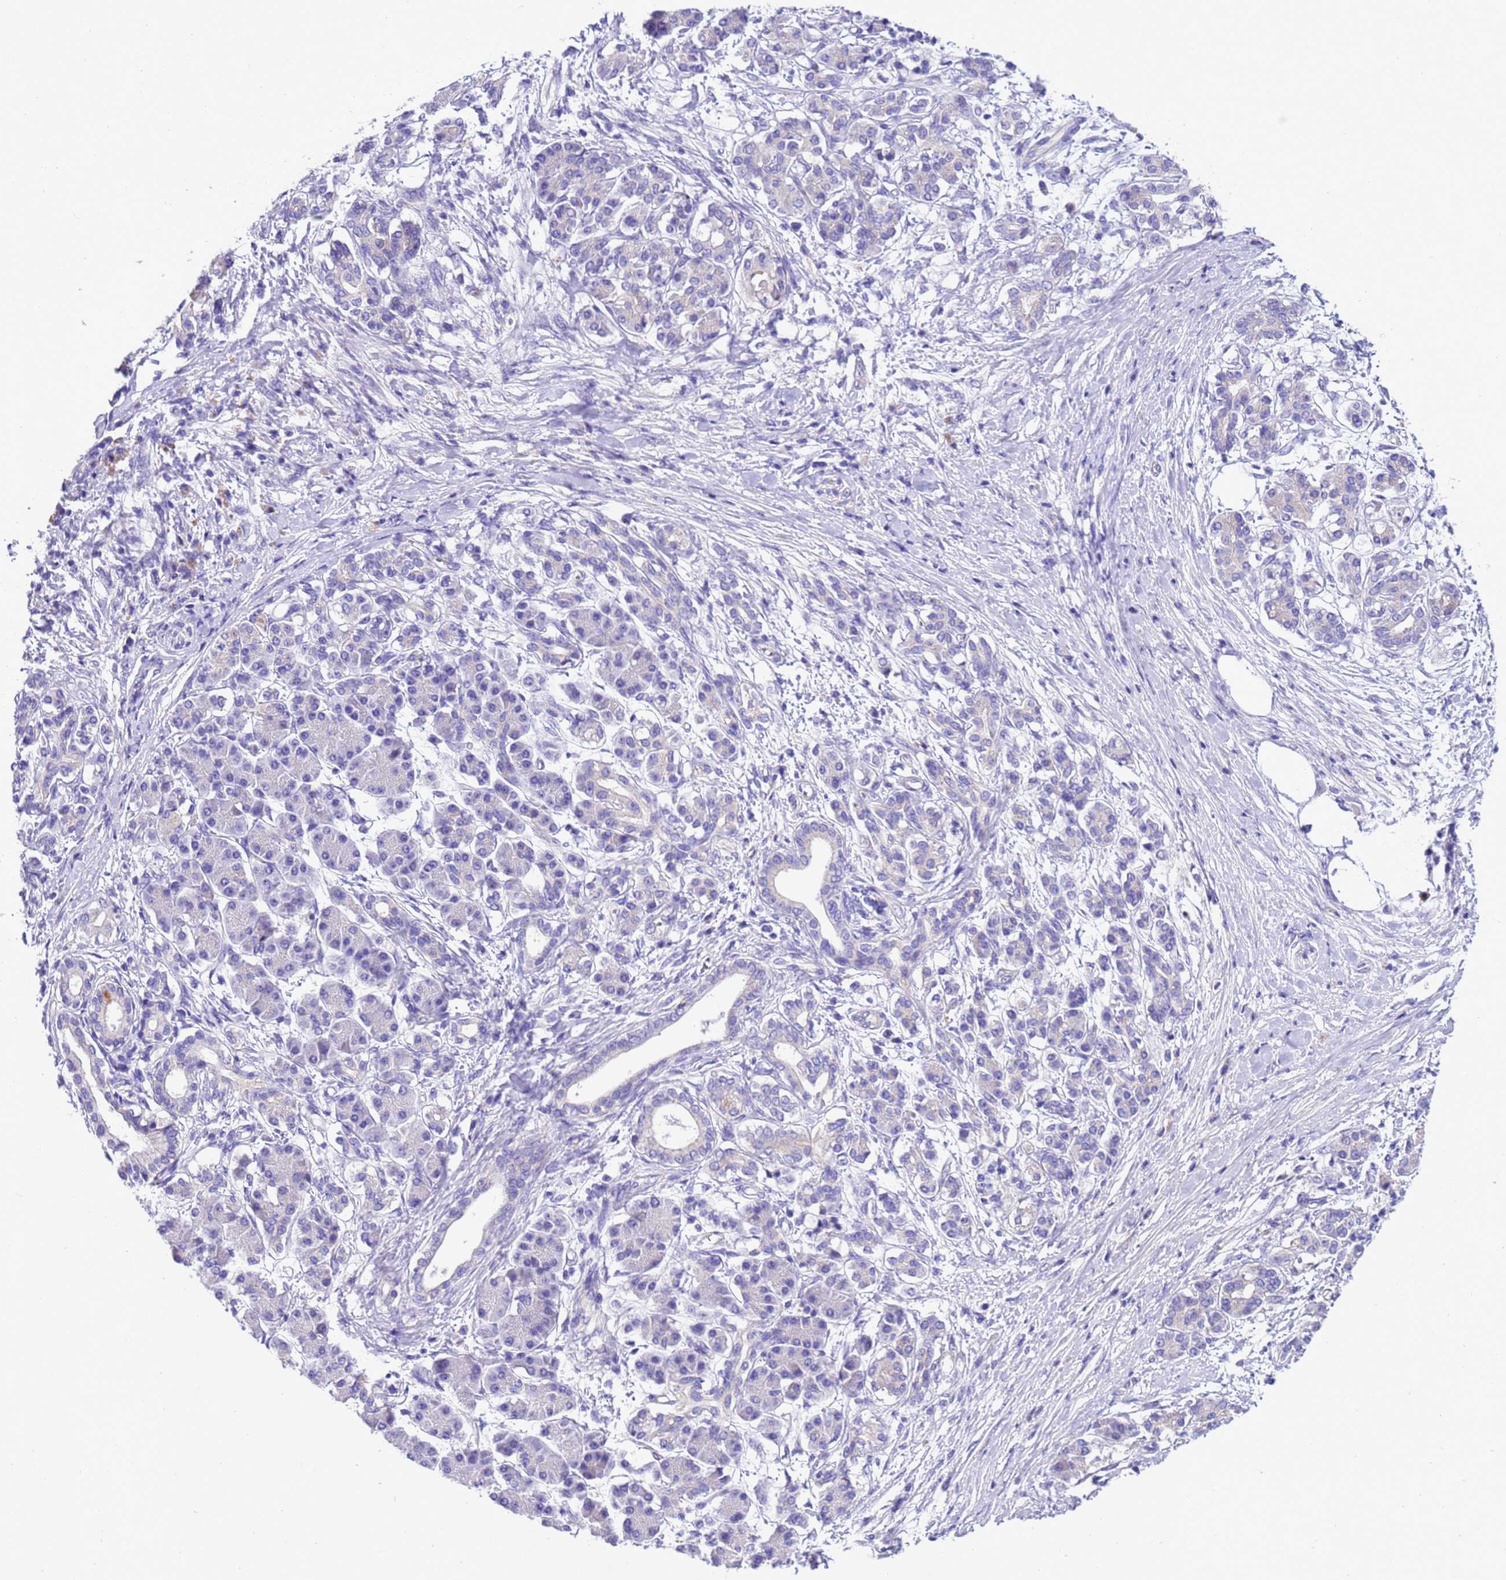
{"staining": {"intensity": "negative", "quantity": "none", "location": "none"}, "tissue": "pancreatic cancer", "cell_type": "Tumor cells", "image_type": "cancer", "snomed": [{"axis": "morphology", "description": "Adenocarcinoma, NOS"}, {"axis": "topography", "description": "Pancreas"}], "caption": "A high-resolution photomicrograph shows IHC staining of adenocarcinoma (pancreatic), which reveals no significant positivity in tumor cells.", "gene": "KICS2", "patient": {"sex": "female", "age": 55}}